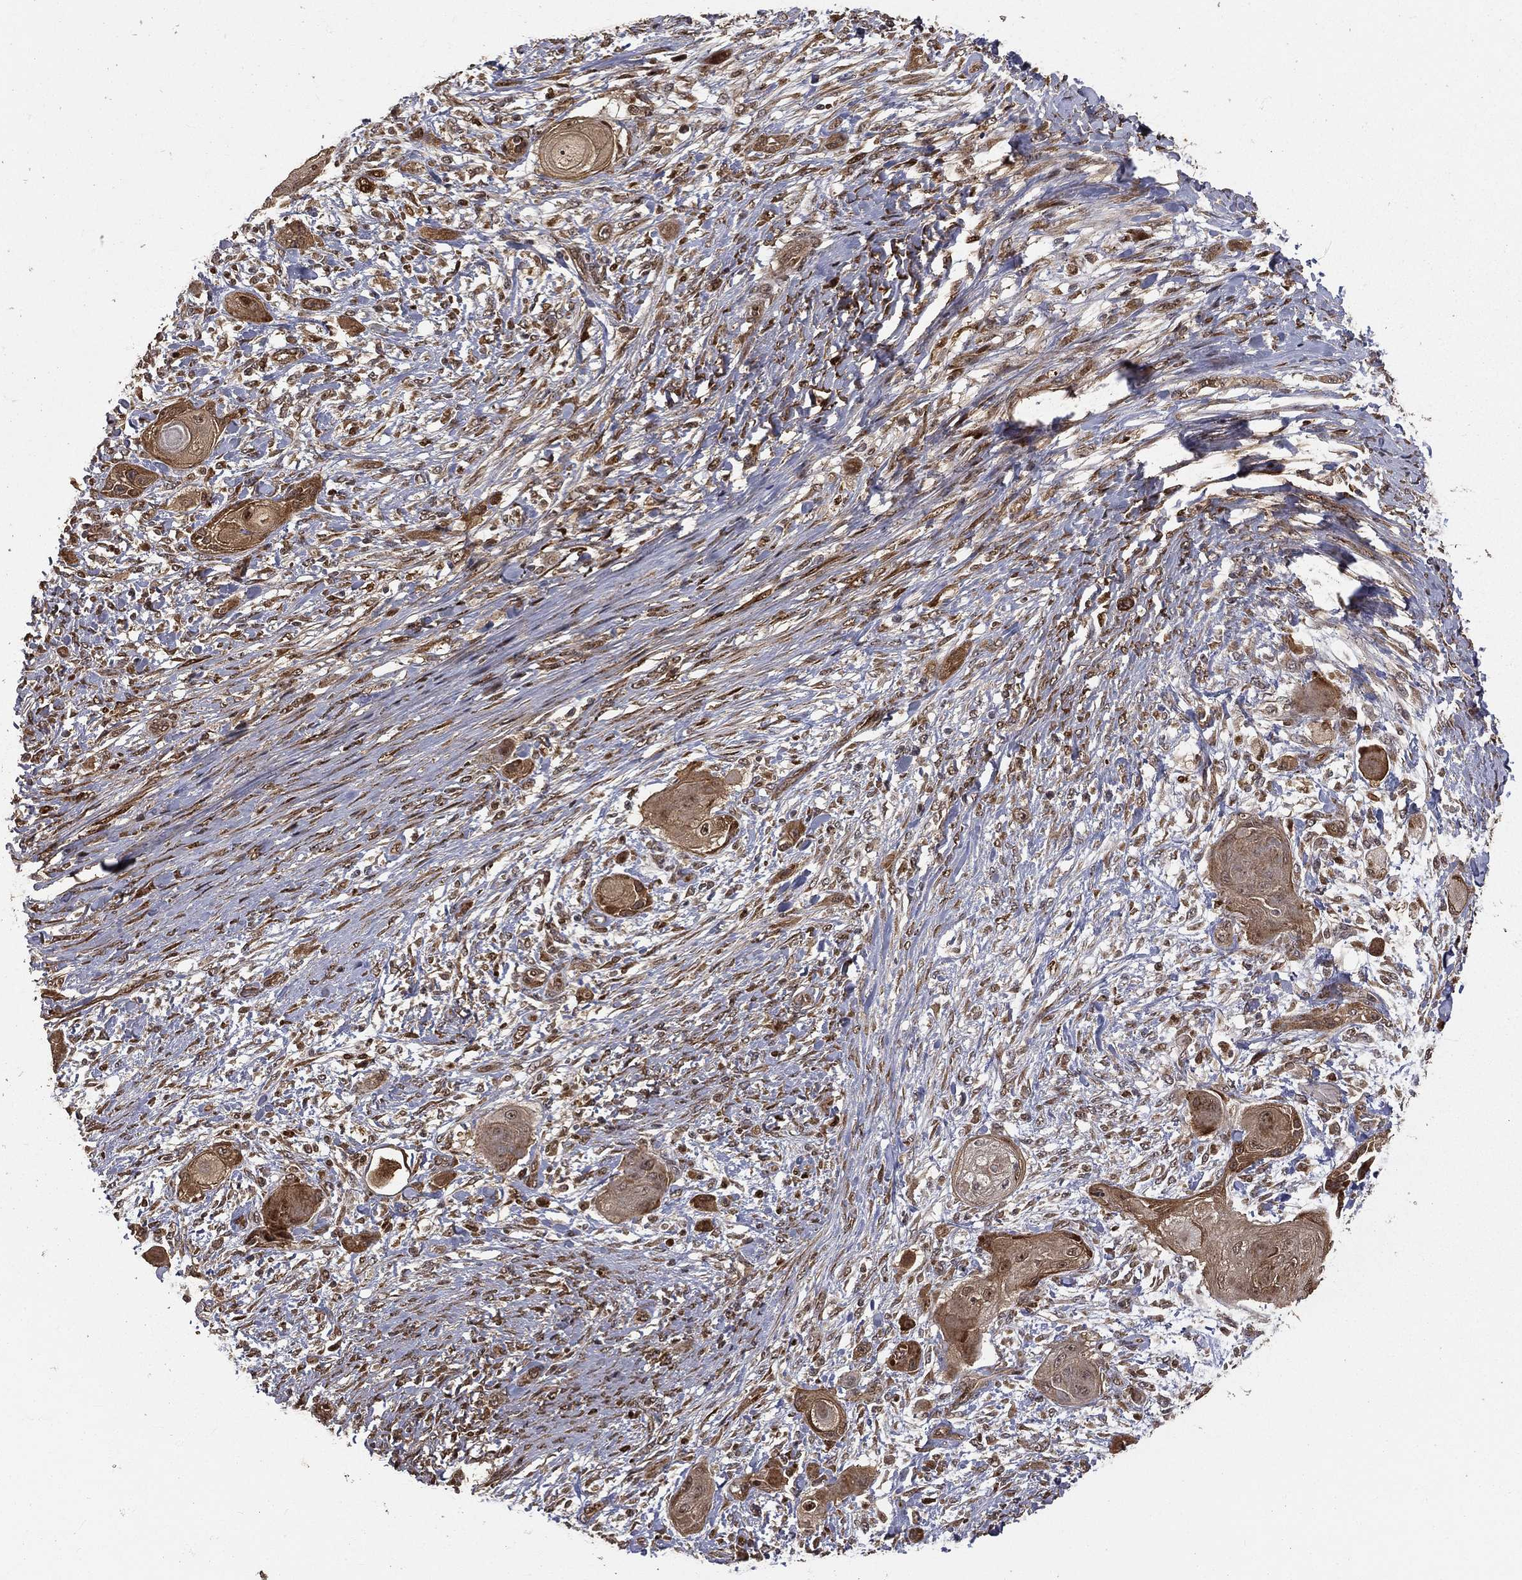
{"staining": {"intensity": "moderate", "quantity": "25%-75%", "location": "cytoplasmic/membranous"}, "tissue": "skin cancer", "cell_type": "Tumor cells", "image_type": "cancer", "snomed": [{"axis": "morphology", "description": "Squamous cell carcinoma, NOS"}, {"axis": "topography", "description": "Skin"}], "caption": "Protein staining of skin squamous cell carcinoma tissue exhibits moderate cytoplasmic/membranous expression in approximately 25%-75% of tumor cells. The protein of interest is stained brown, and the nuclei are stained in blue (DAB IHC with brightfield microscopy, high magnification).", "gene": "MAPK1", "patient": {"sex": "male", "age": 62}}